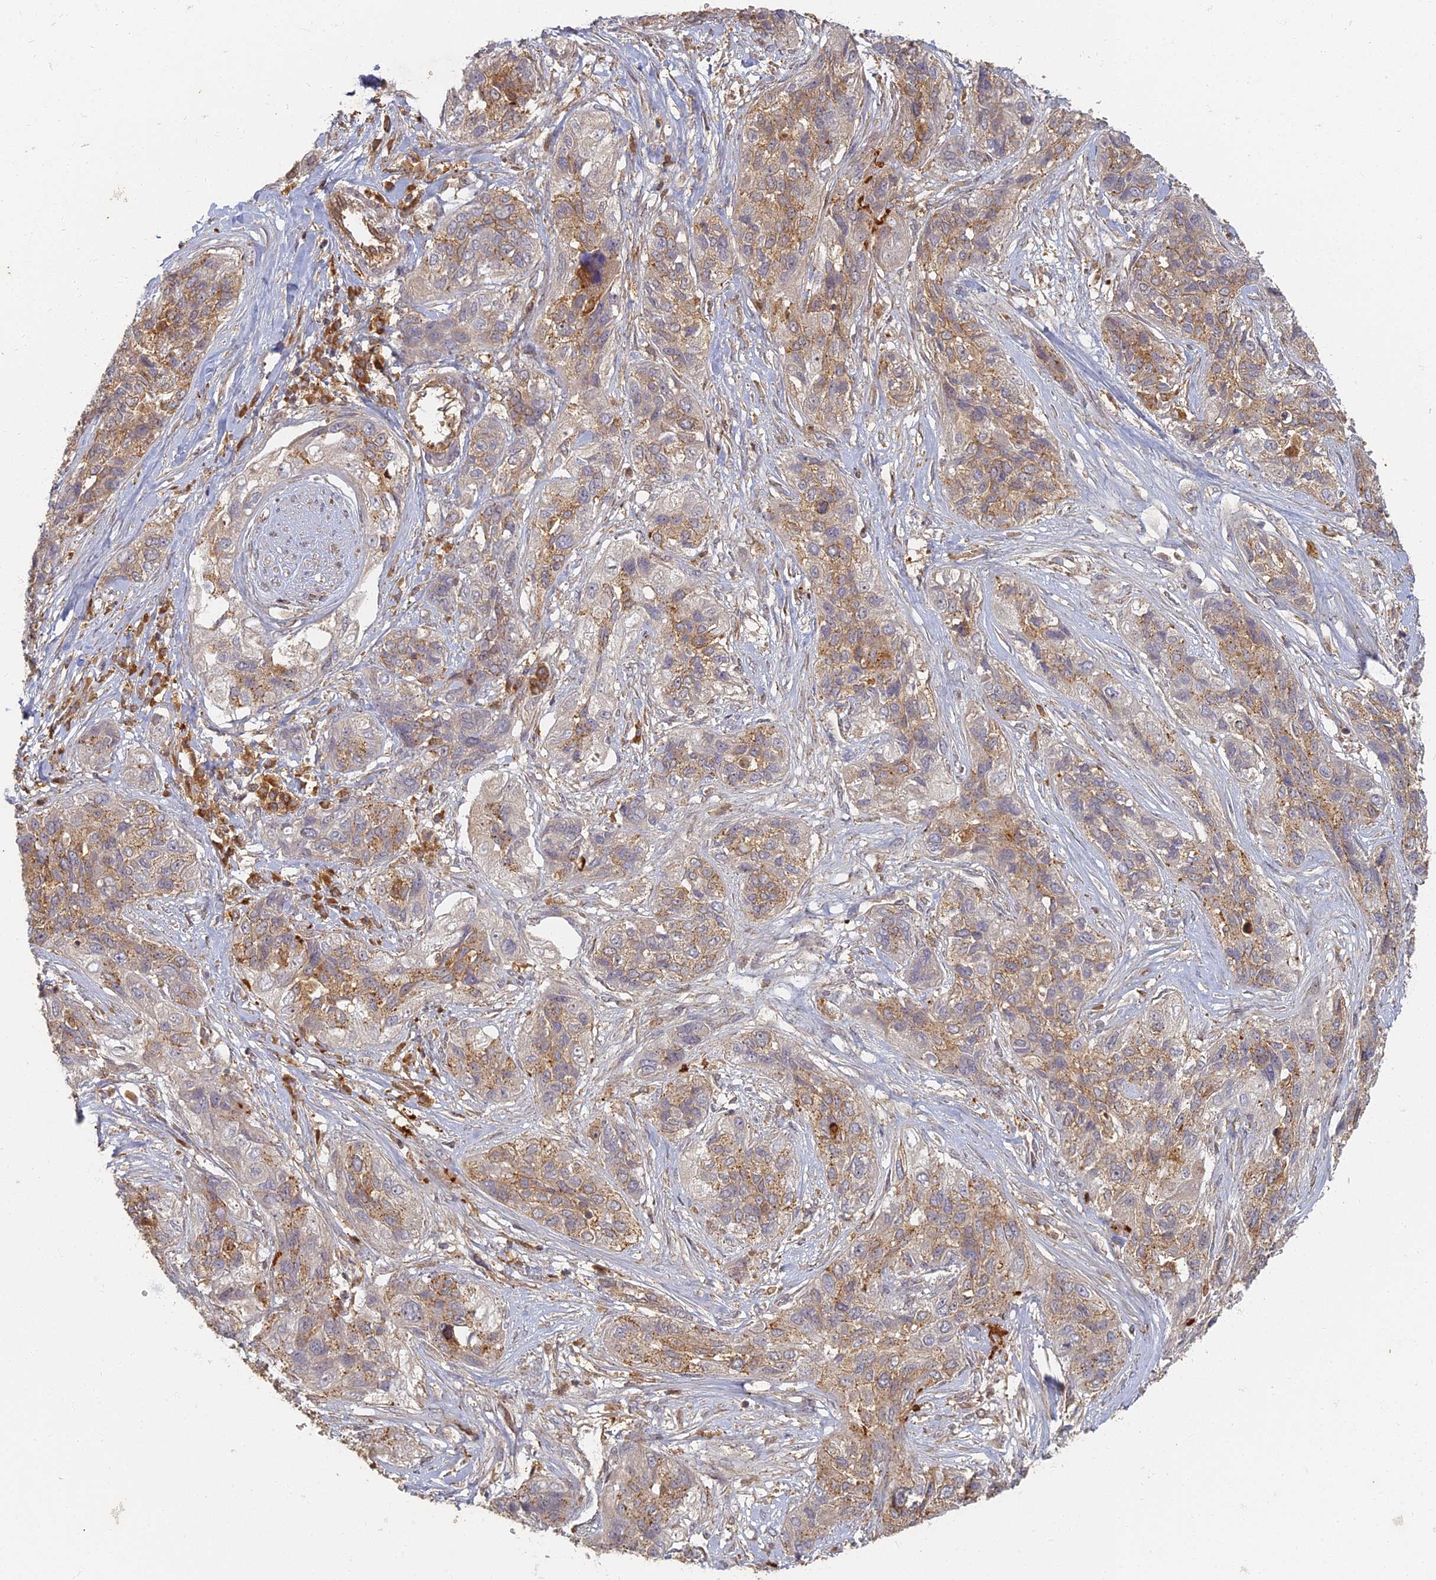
{"staining": {"intensity": "moderate", "quantity": "25%-75%", "location": "cytoplasmic/membranous"}, "tissue": "lung cancer", "cell_type": "Tumor cells", "image_type": "cancer", "snomed": [{"axis": "morphology", "description": "Squamous cell carcinoma, NOS"}, {"axis": "topography", "description": "Lung"}], "caption": "A brown stain labels moderate cytoplasmic/membranous staining of a protein in human lung squamous cell carcinoma tumor cells. (Stains: DAB (3,3'-diaminobenzidine) in brown, nuclei in blue, Microscopy: brightfield microscopy at high magnification).", "gene": "INO80D", "patient": {"sex": "female", "age": 70}}